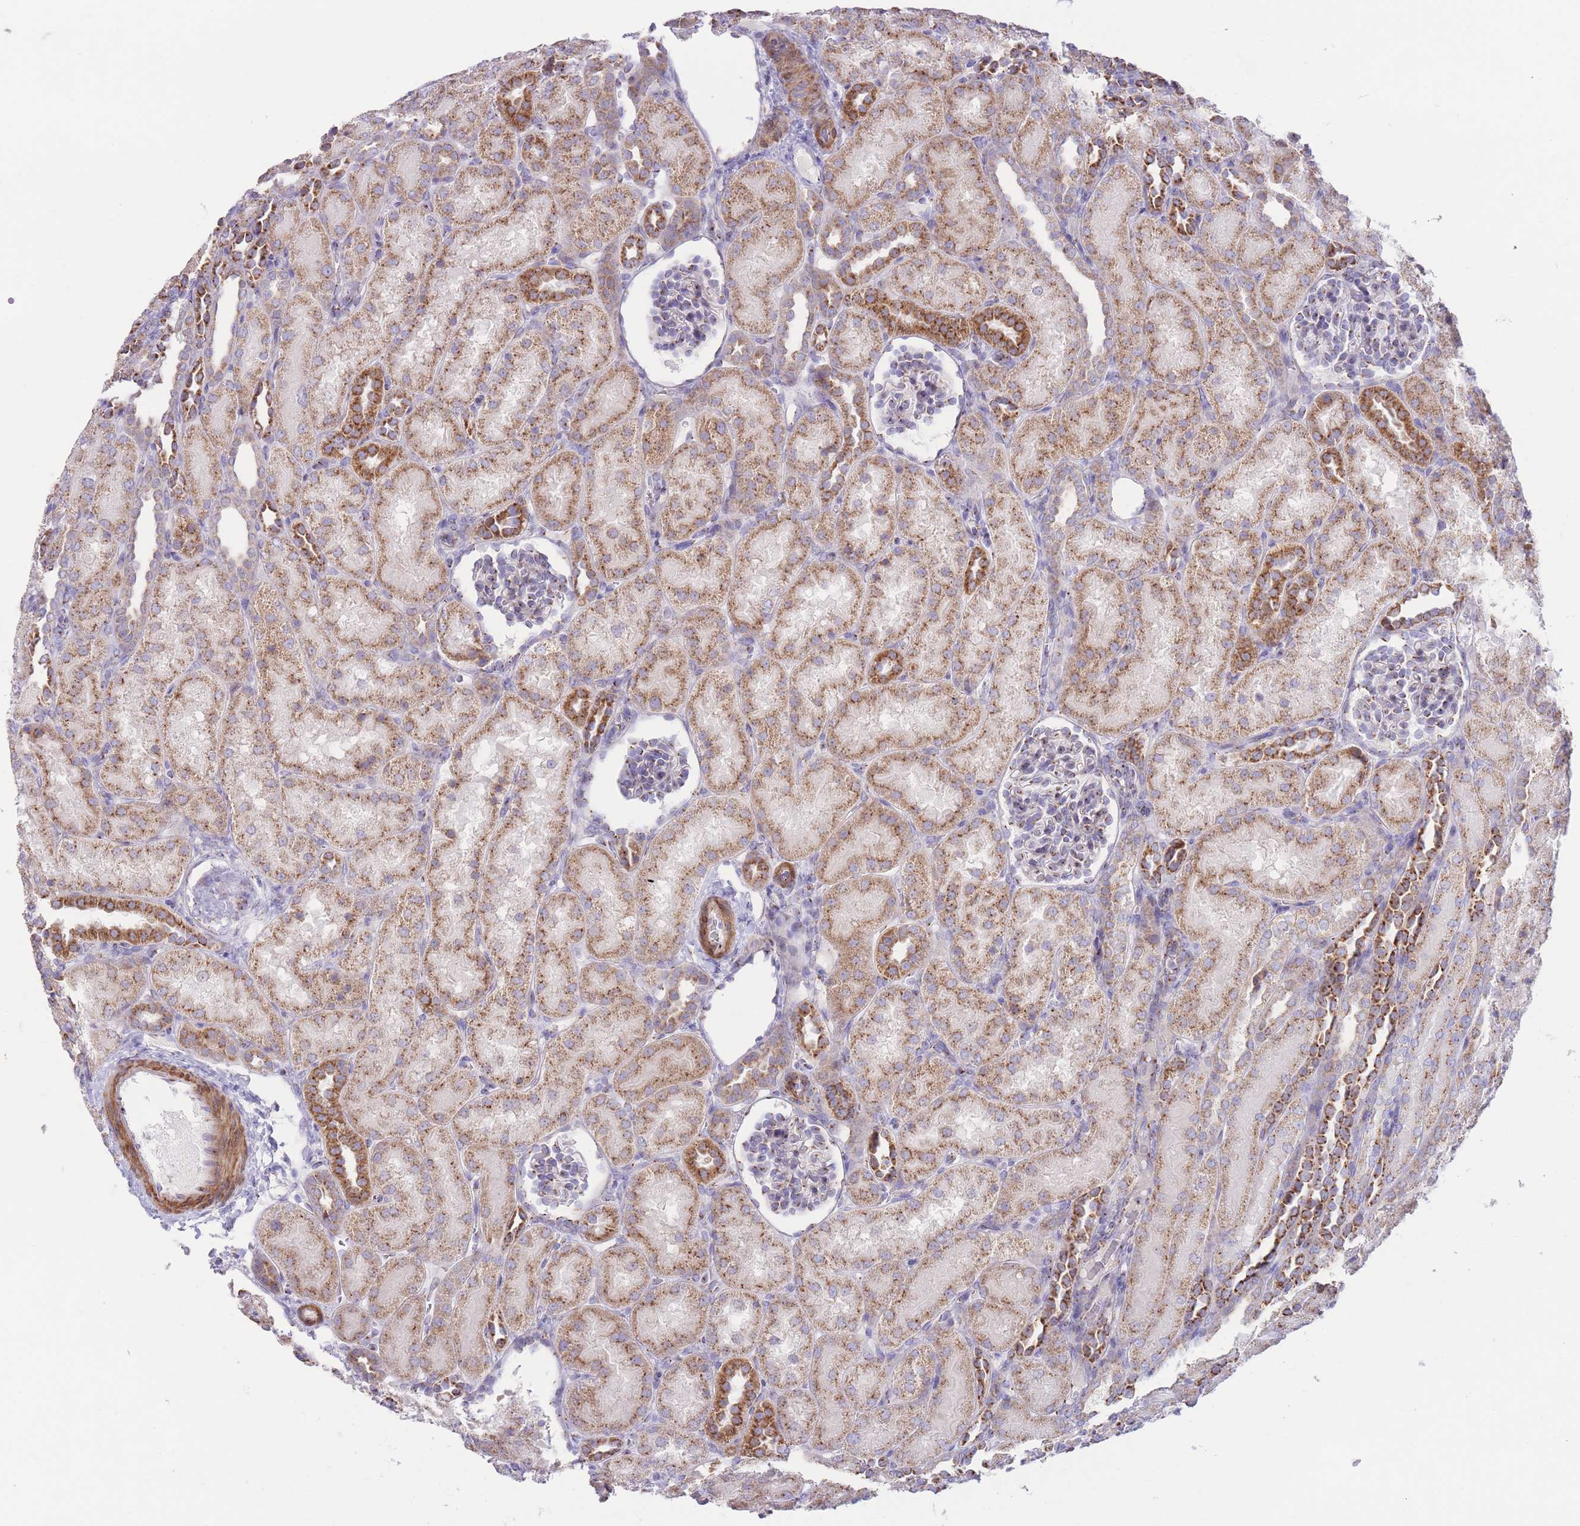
{"staining": {"intensity": "moderate", "quantity": "<25%", "location": "cytoplasmic/membranous"}, "tissue": "kidney", "cell_type": "Cells in glomeruli", "image_type": "normal", "snomed": [{"axis": "morphology", "description": "Normal tissue, NOS"}, {"axis": "topography", "description": "Kidney"}], "caption": "Approximately <25% of cells in glomeruli in normal human kidney demonstrate moderate cytoplasmic/membranous protein staining as visualized by brown immunohistochemical staining.", "gene": "MPND", "patient": {"sex": "male", "age": 1}}